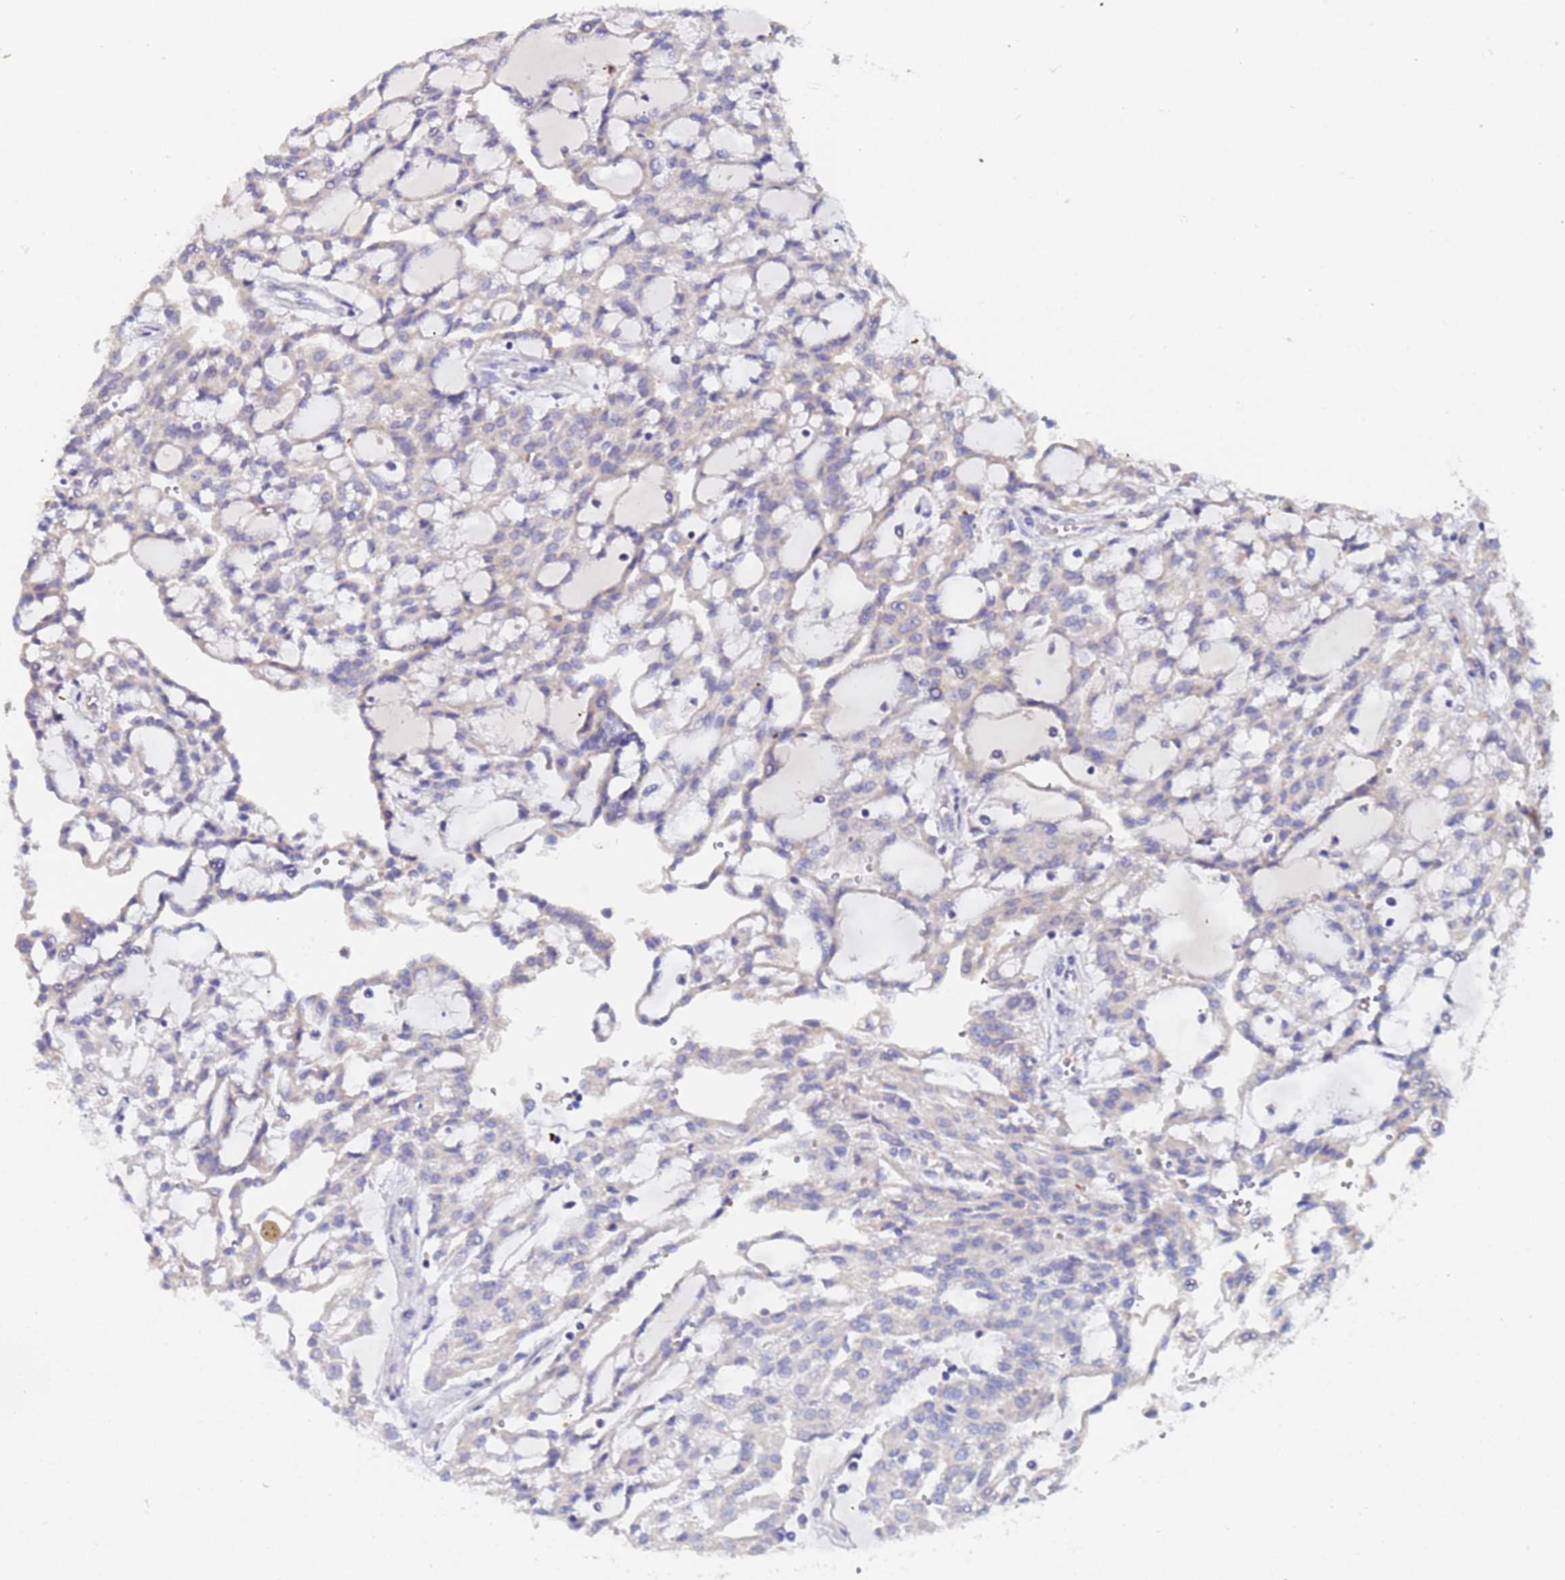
{"staining": {"intensity": "weak", "quantity": "<25%", "location": "cytoplasmic/membranous"}, "tissue": "renal cancer", "cell_type": "Tumor cells", "image_type": "cancer", "snomed": [{"axis": "morphology", "description": "Adenocarcinoma, NOS"}, {"axis": "topography", "description": "Kidney"}], "caption": "The immunohistochemistry (IHC) micrograph has no significant positivity in tumor cells of renal cancer tissue.", "gene": "IHO1", "patient": {"sex": "male", "age": 63}}